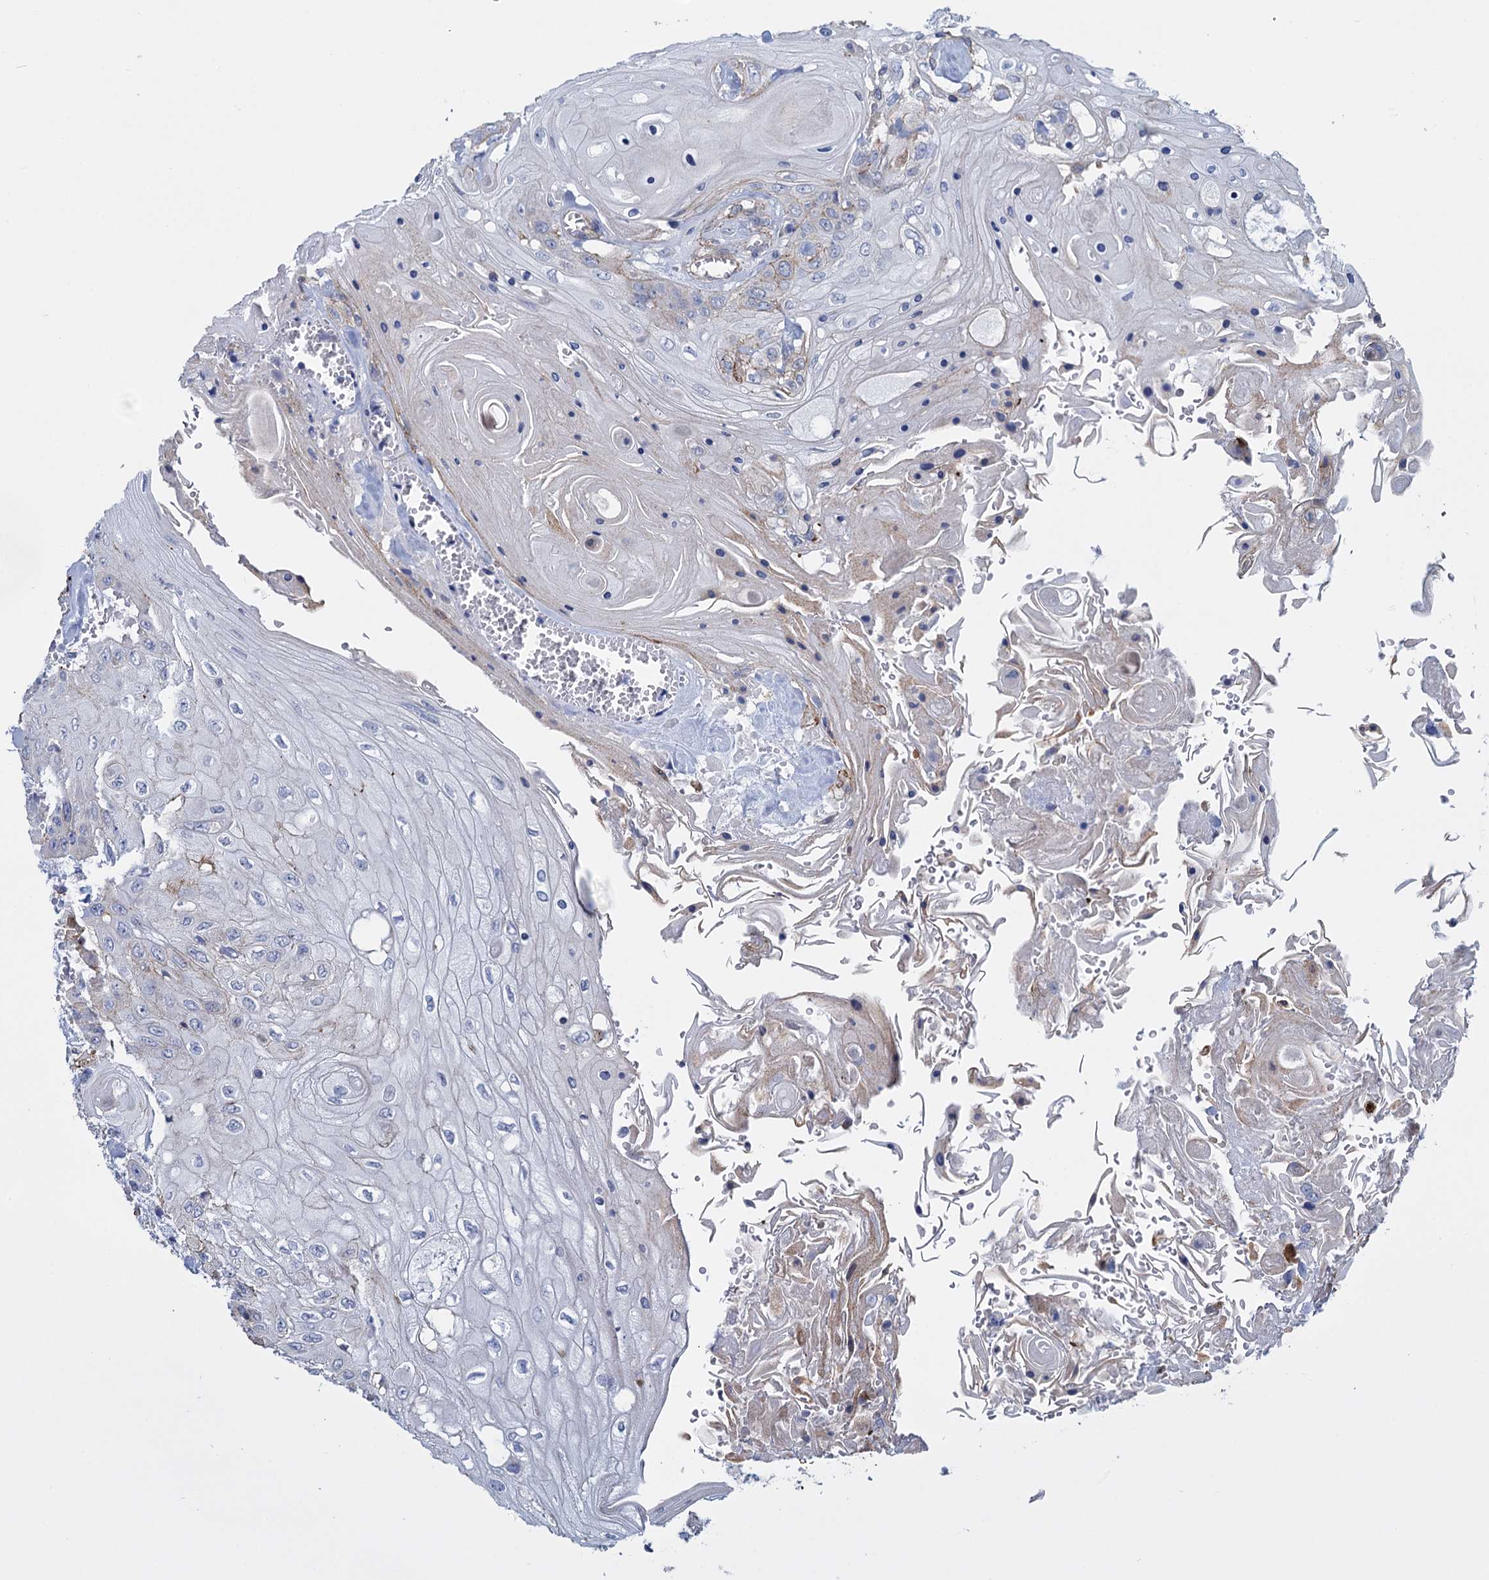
{"staining": {"intensity": "negative", "quantity": "none", "location": "none"}, "tissue": "head and neck cancer", "cell_type": "Tumor cells", "image_type": "cancer", "snomed": [{"axis": "morphology", "description": "Squamous cell carcinoma, NOS"}, {"axis": "topography", "description": "Head-Neck"}], "caption": "A photomicrograph of human squamous cell carcinoma (head and neck) is negative for staining in tumor cells.", "gene": "SNCG", "patient": {"sex": "female", "age": 43}}